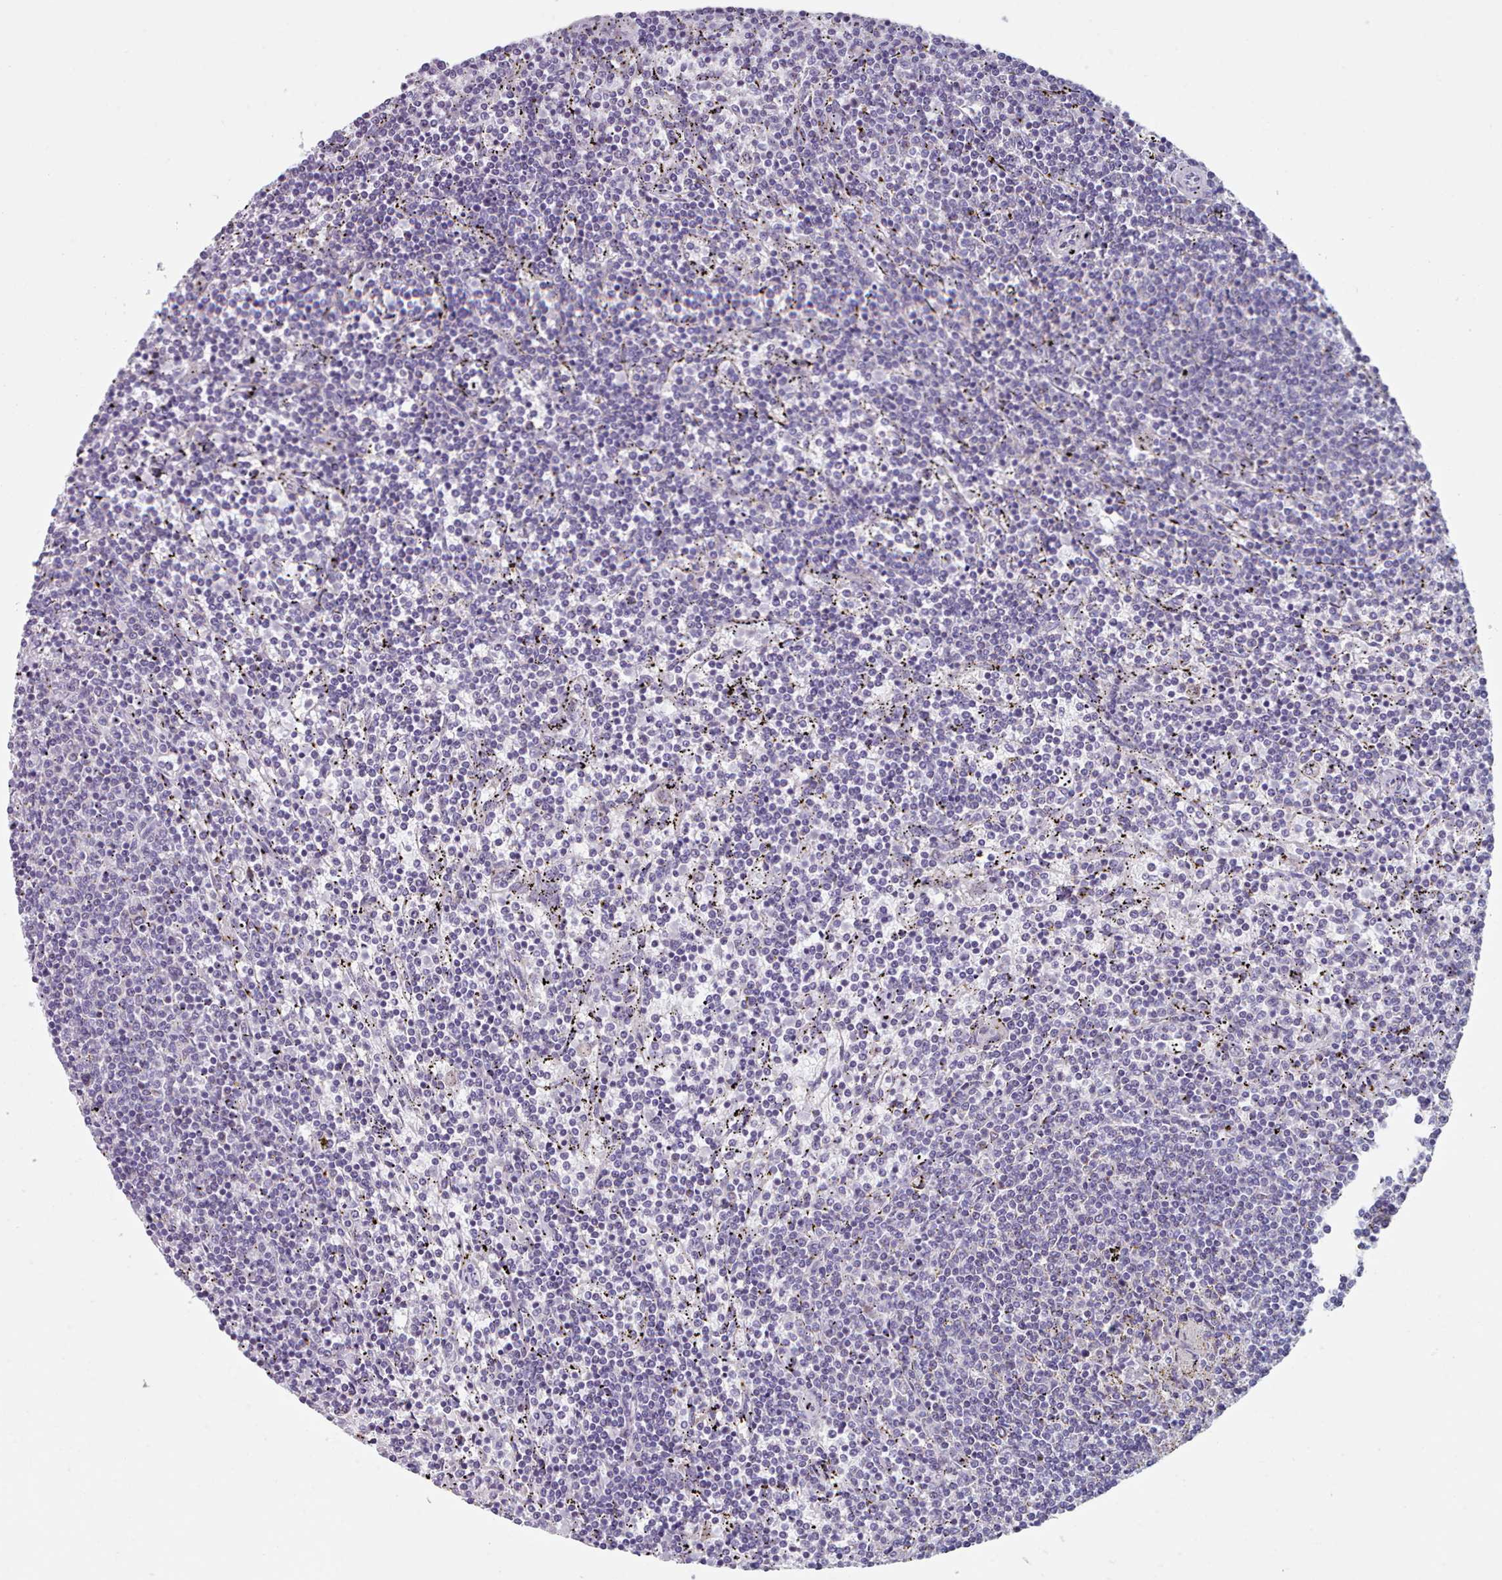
{"staining": {"intensity": "negative", "quantity": "none", "location": "none"}, "tissue": "lymphoma", "cell_type": "Tumor cells", "image_type": "cancer", "snomed": [{"axis": "morphology", "description": "Malignant lymphoma, non-Hodgkin's type, Low grade"}, {"axis": "topography", "description": "Spleen"}], "caption": "Lymphoma was stained to show a protein in brown. There is no significant expression in tumor cells.", "gene": "HAO1", "patient": {"sex": "female", "age": 50}}